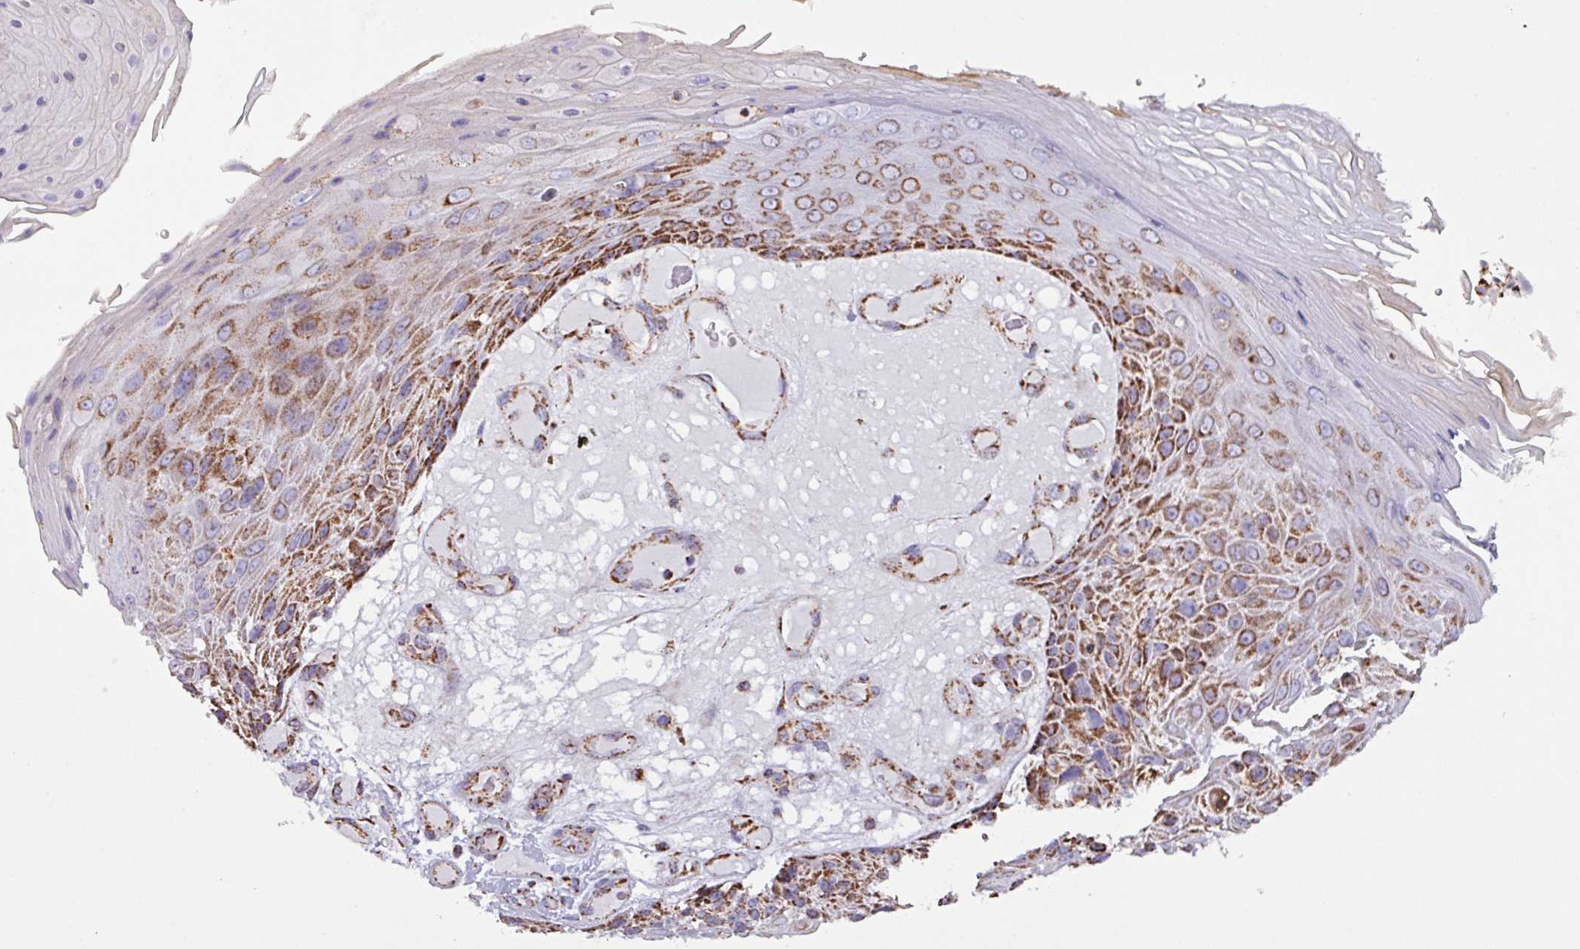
{"staining": {"intensity": "strong", "quantity": ">75%", "location": "cytoplasmic/membranous"}, "tissue": "skin cancer", "cell_type": "Tumor cells", "image_type": "cancer", "snomed": [{"axis": "morphology", "description": "Squamous cell carcinoma, NOS"}, {"axis": "topography", "description": "Skin"}], "caption": "An image of skin cancer (squamous cell carcinoma) stained for a protein reveals strong cytoplasmic/membranous brown staining in tumor cells.", "gene": "RTL3", "patient": {"sex": "female", "age": 88}}